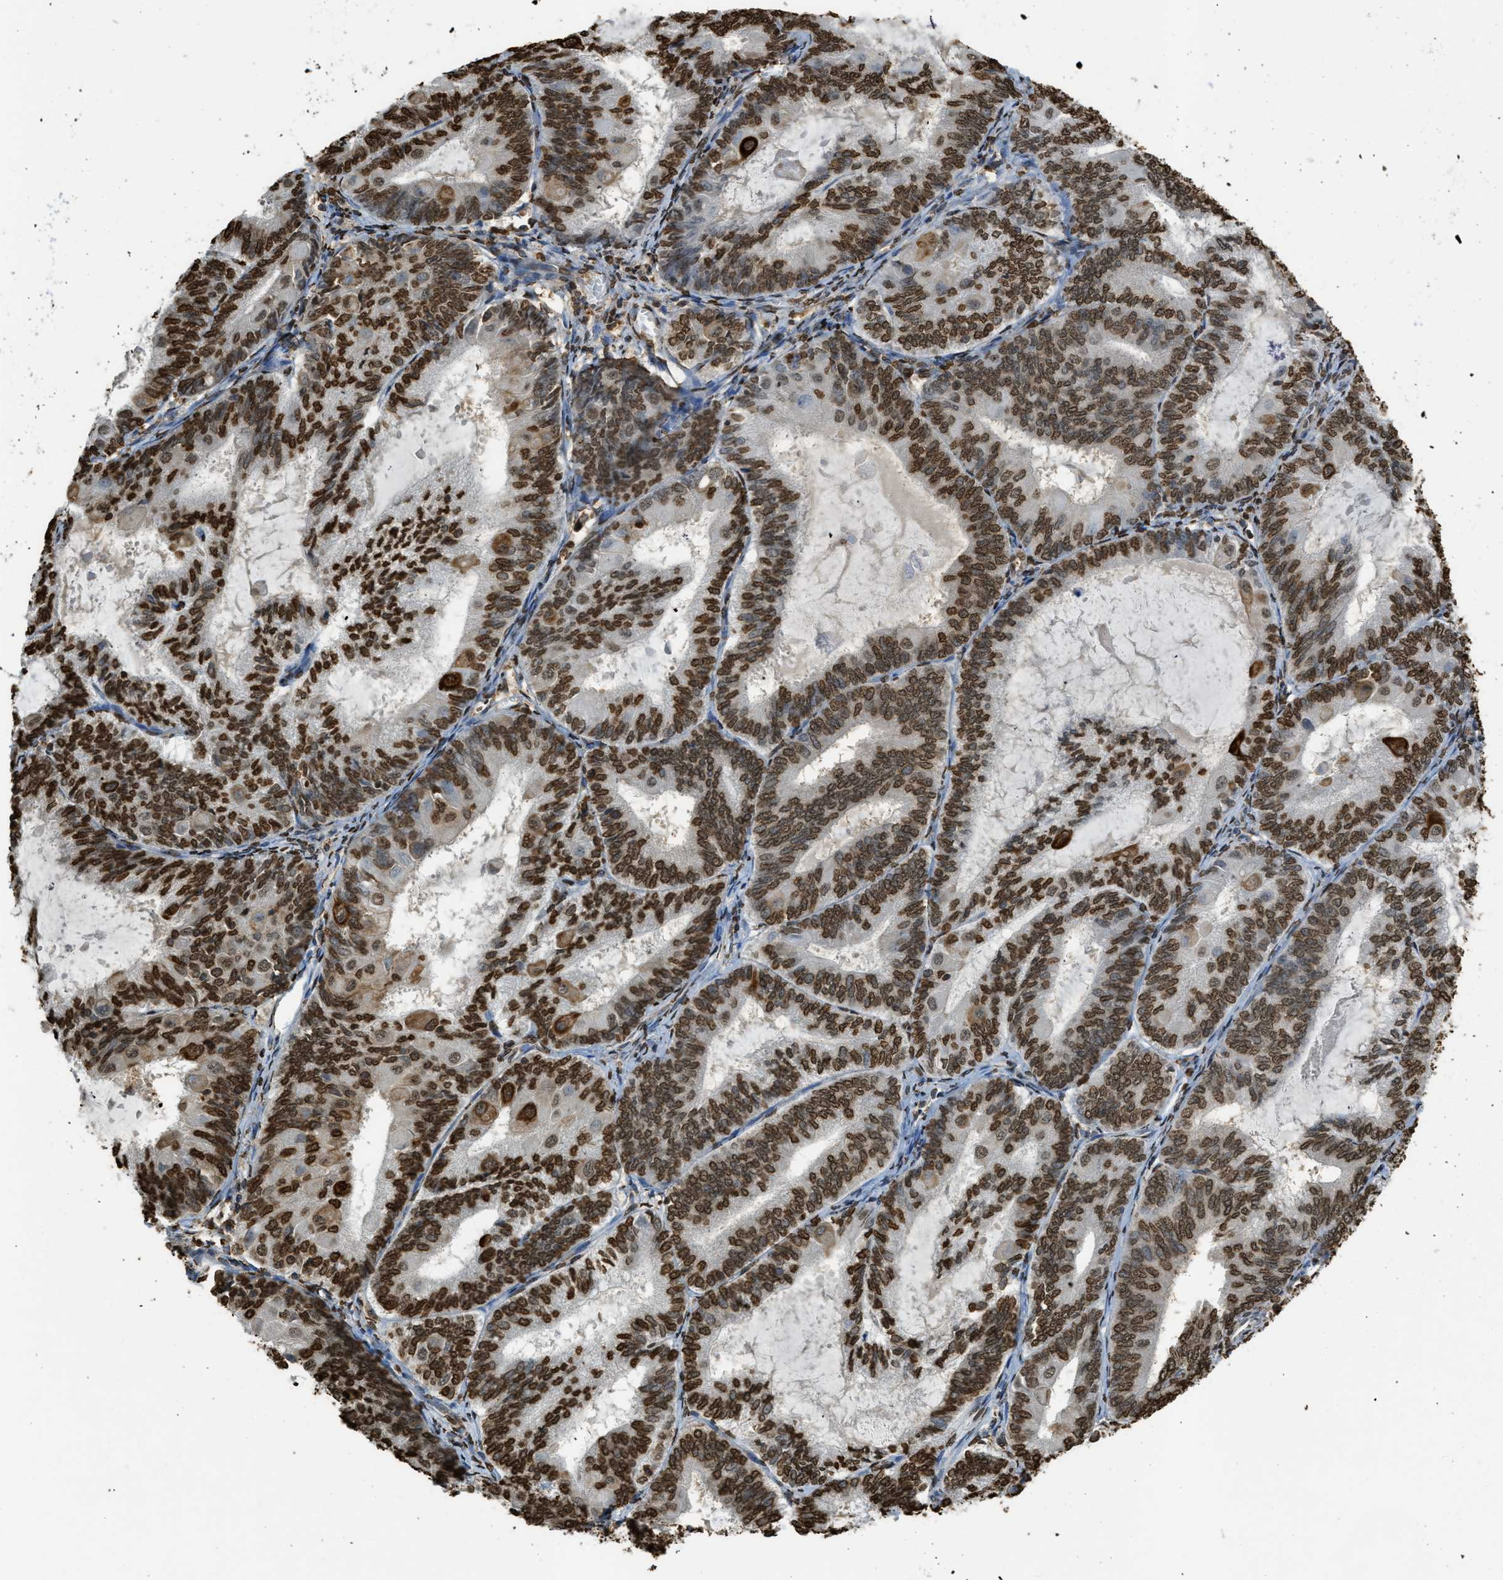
{"staining": {"intensity": "strong", "quantity": ">75%", "location": "nuclear"}, "tissue": "endometrial cancer", "cell_type": "Tumor cells", "image_type": "cancer", "snomed": [{"axis": "morphology", "description": "Adenocarcinoma, NOS"}, {"axis": "topography", "description": "Endometrium"}], "caption": "Tumor cells display strong nuclear positivity in about >75% of cells in endometrial cancer (adenocarcinoma).", "gene": "NR5A2", "patient": {"sex": "female", "age": 81}}